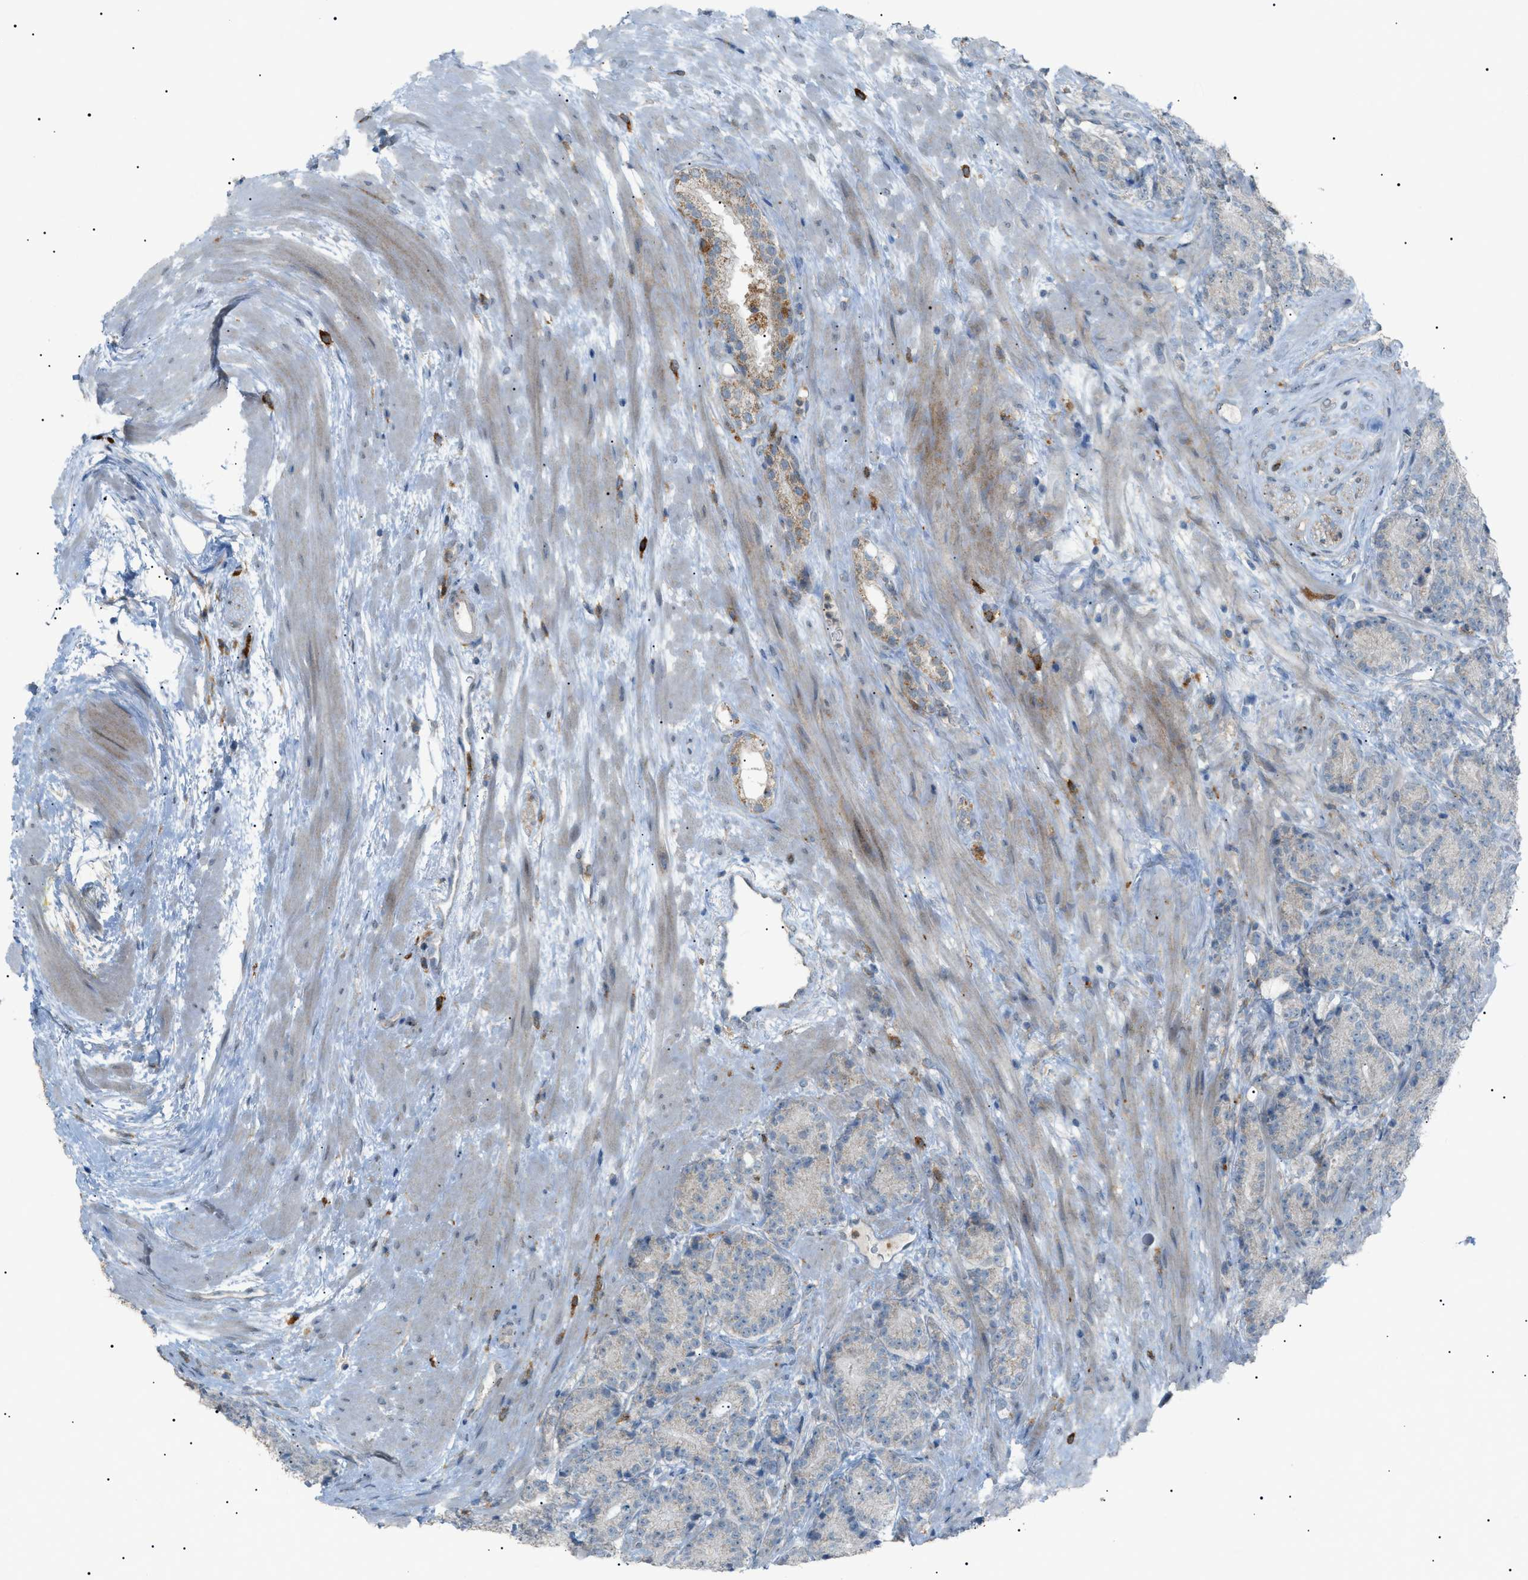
{"staining": {"intensity": "negative", "quantity": "none", "location": "none"}, "tissue": "prostate cancer", "cell_type": "Tumor cells", "image_type": "cancer", "snomed": [{"axis": "morphology", "description": "Adenocarcinoma, High grade"}, {"axis": "topography", "description": "Prostate"}], "caption": "DAB immunohistochemical staining of human prostate adenocarcinoma (high-grade) shows no significant expression in tumor cells. Brightfield microscopy of immunohistochemistry stained with DAB (brown) and hematoxylin (blue), captured at high magnification.", "gene": "BTK", "patient": {"sex": "male", "age": 61}}